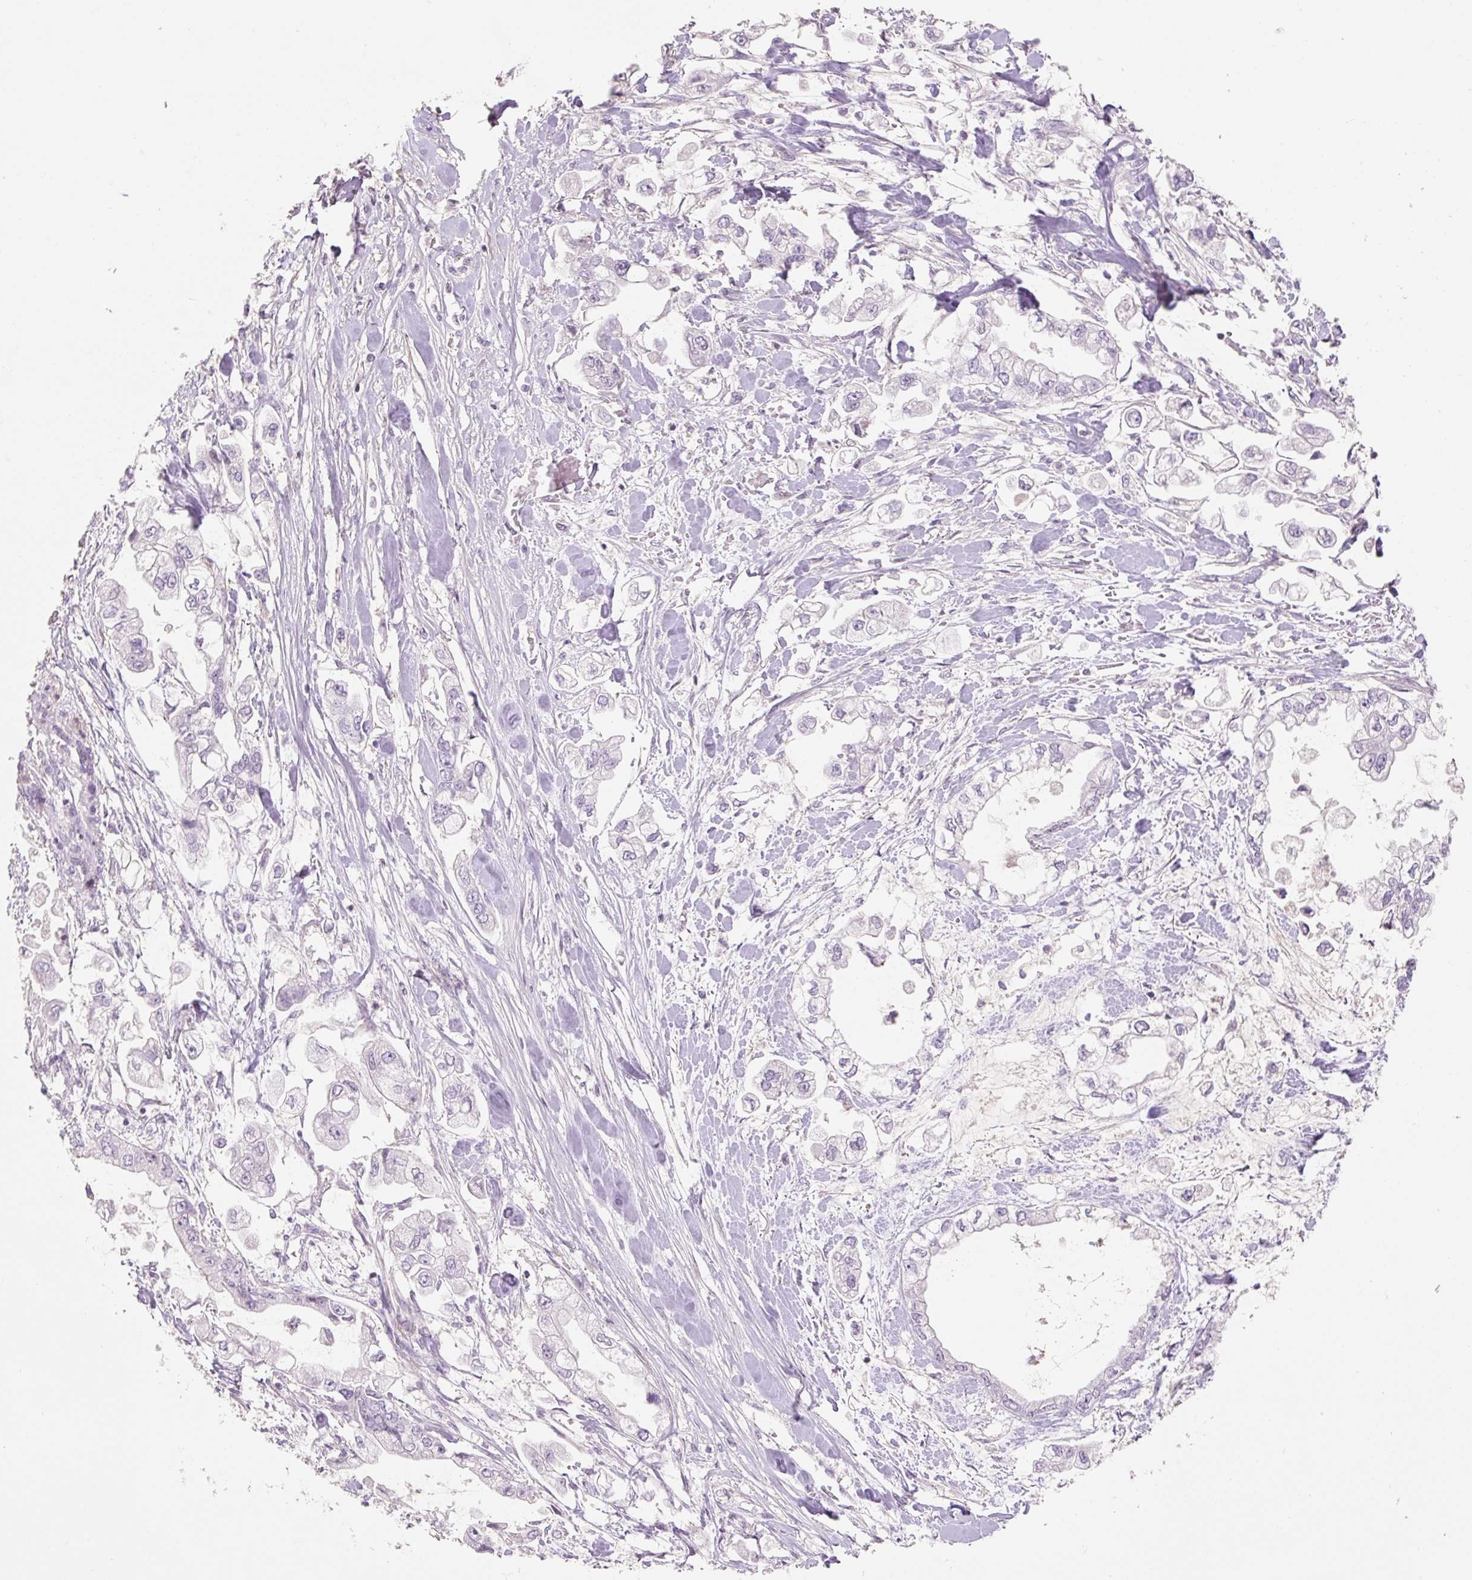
{"staining": {"intensity": "negative", "quantity": "none", "location": "none"}, "tissue": "stomach cancer", "cell_type": "Tumor cells", "image_type": "cancer", "snomed": [{"axis": "morphology", "description": "Adenocarcinoma, NOS"}, {"axis": "topography", "description": "Stomach"}], "caption": "Immunohistochemical staining of stomach cancer (adenocarcinoma) demonstrates no significant expression in tumor cells.", "gene": "ZNF552", "patient": {"sex": "male", "age": 62}}